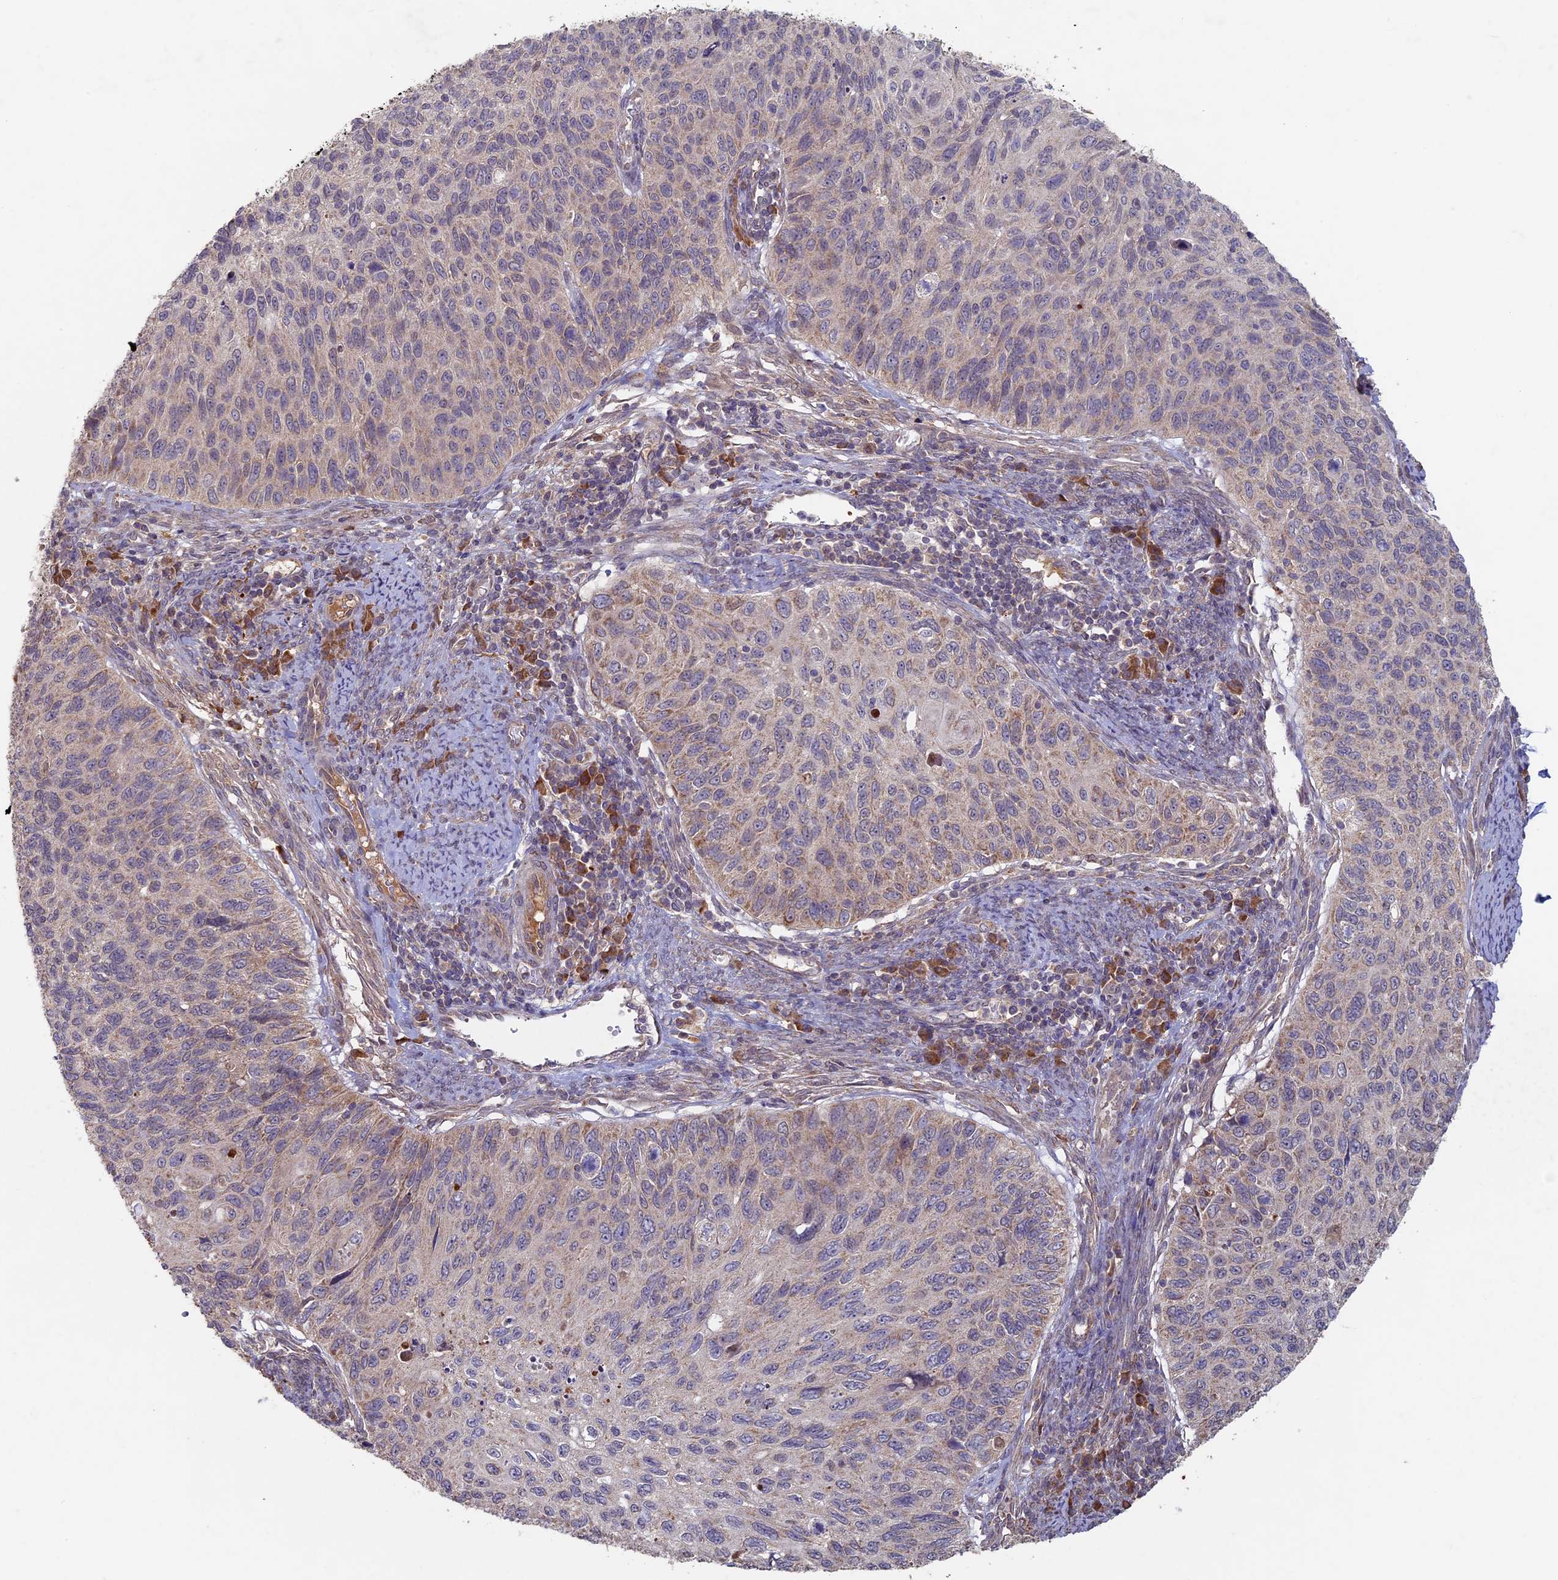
{"staining": {"intensity": "weak", "quantity": "25%-75%", "location": "cytoplasmic/membranous"}, "tissue": "cervical cancer", "cell_type": "Tumor cells", "image_type": "cancer", "snomed": [{"axis": "morphology", "description": "Squamous cell carcinoma, NOS"}, {"axis": "topography", "description": "Cervix"}], "caption": "A photomicrograph of cervical cancer (squamous cell carcinoma) stained for a protein demonstrates weak cytoplasmic/membranous brown staining in tumor cells.", "gene": "RCCD1", "patient": {"sex": "female", "age": 70}}